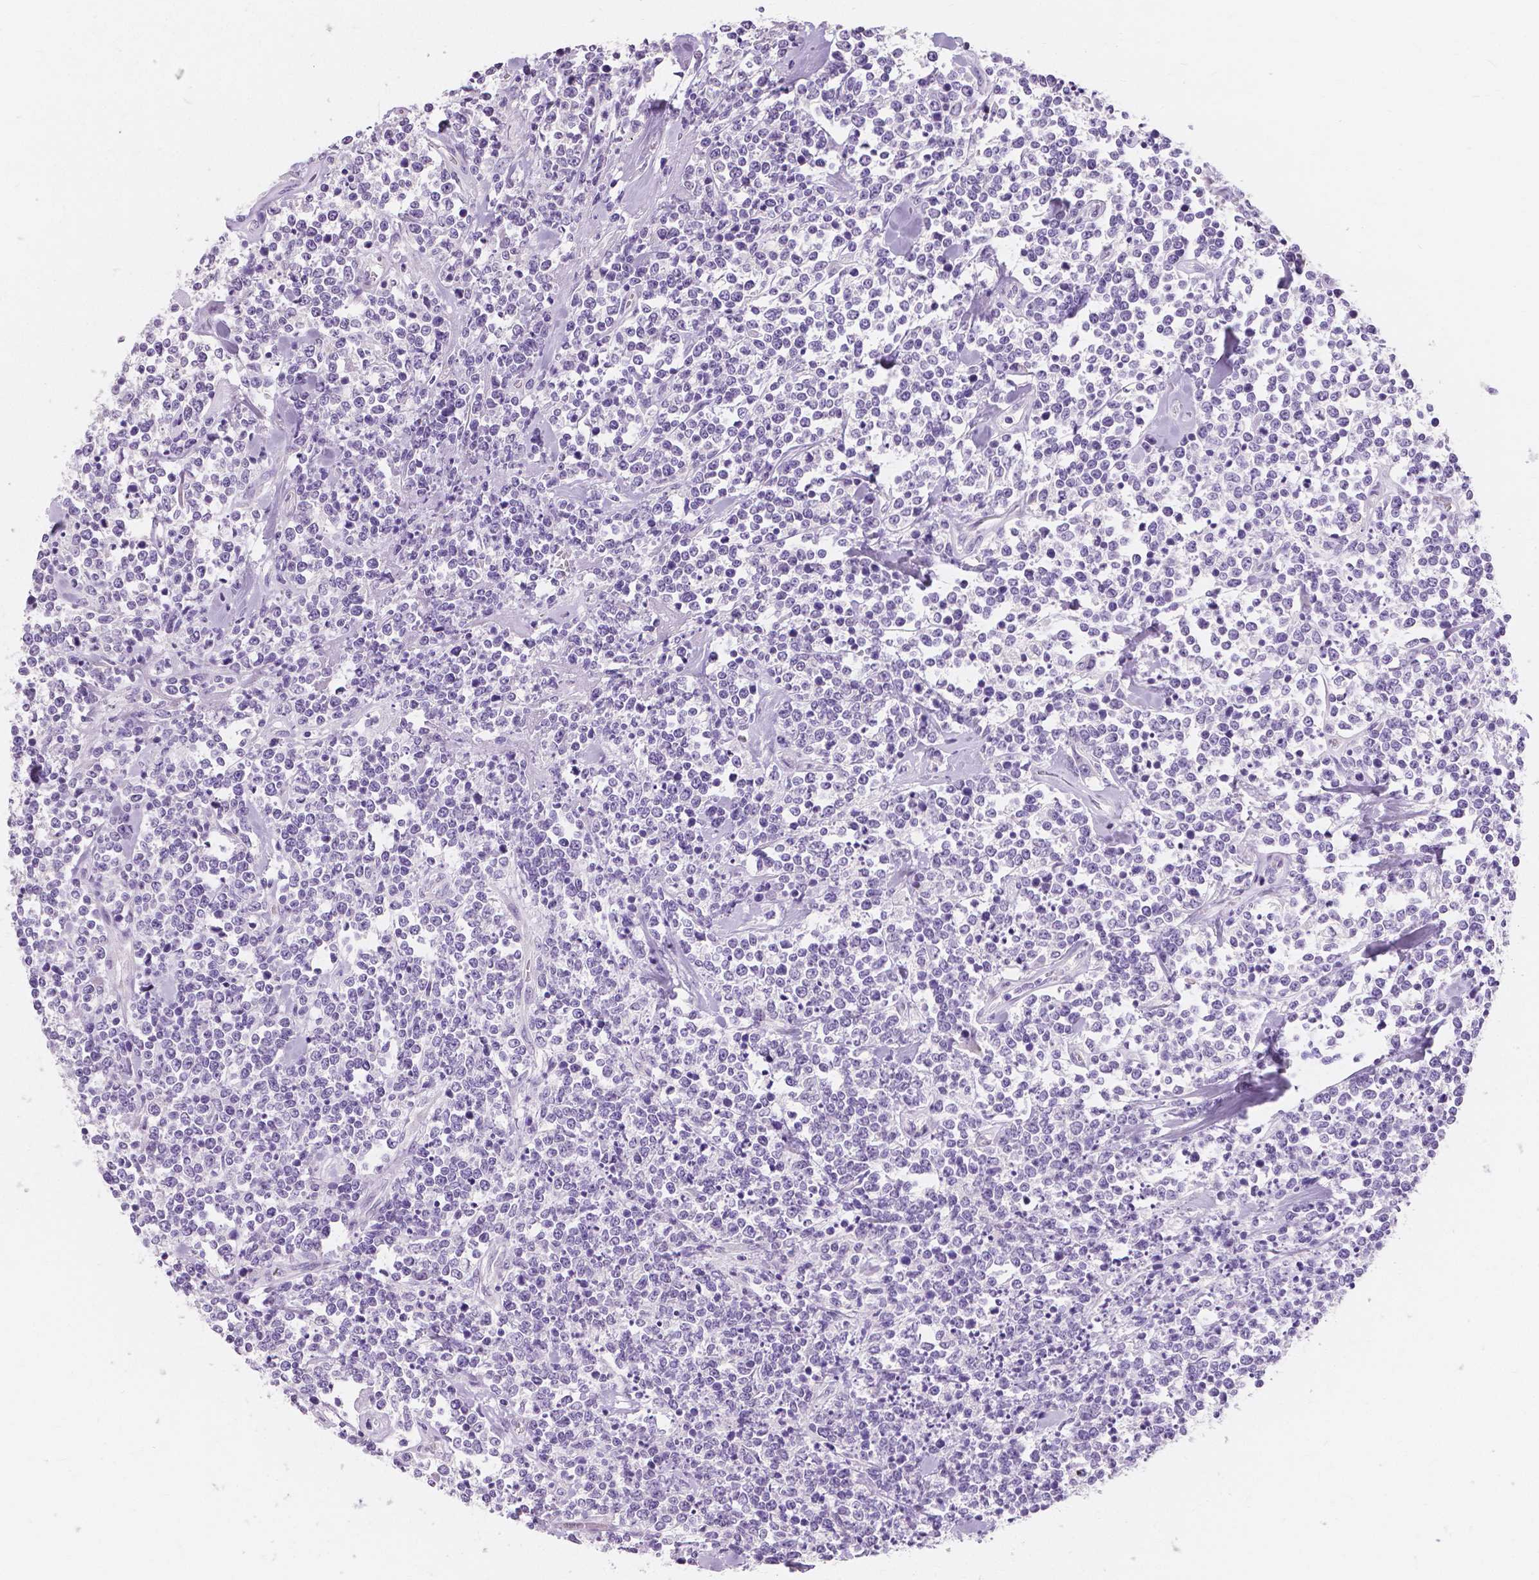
{"staining": {"intensity": "negative", "quantity": "none", "location": "none"}, "tissue": "lymphoma", "cell_type": "Tumor cells", "image_type": "cancer", "snomed": [{"axis": "morphology", "description": "Malignant lymphoma, non-Hodgkin's type, High grade"}, {"axis": "topography", "description": "Colon"}], "caption": "Immunohistochemical staining of high-grade malignant lymphoma, non-Hodgkin's type shows no significant positivity in tumor cells.", "gene": "MUC12", "patient": {"sex": "male", "age": 82}}